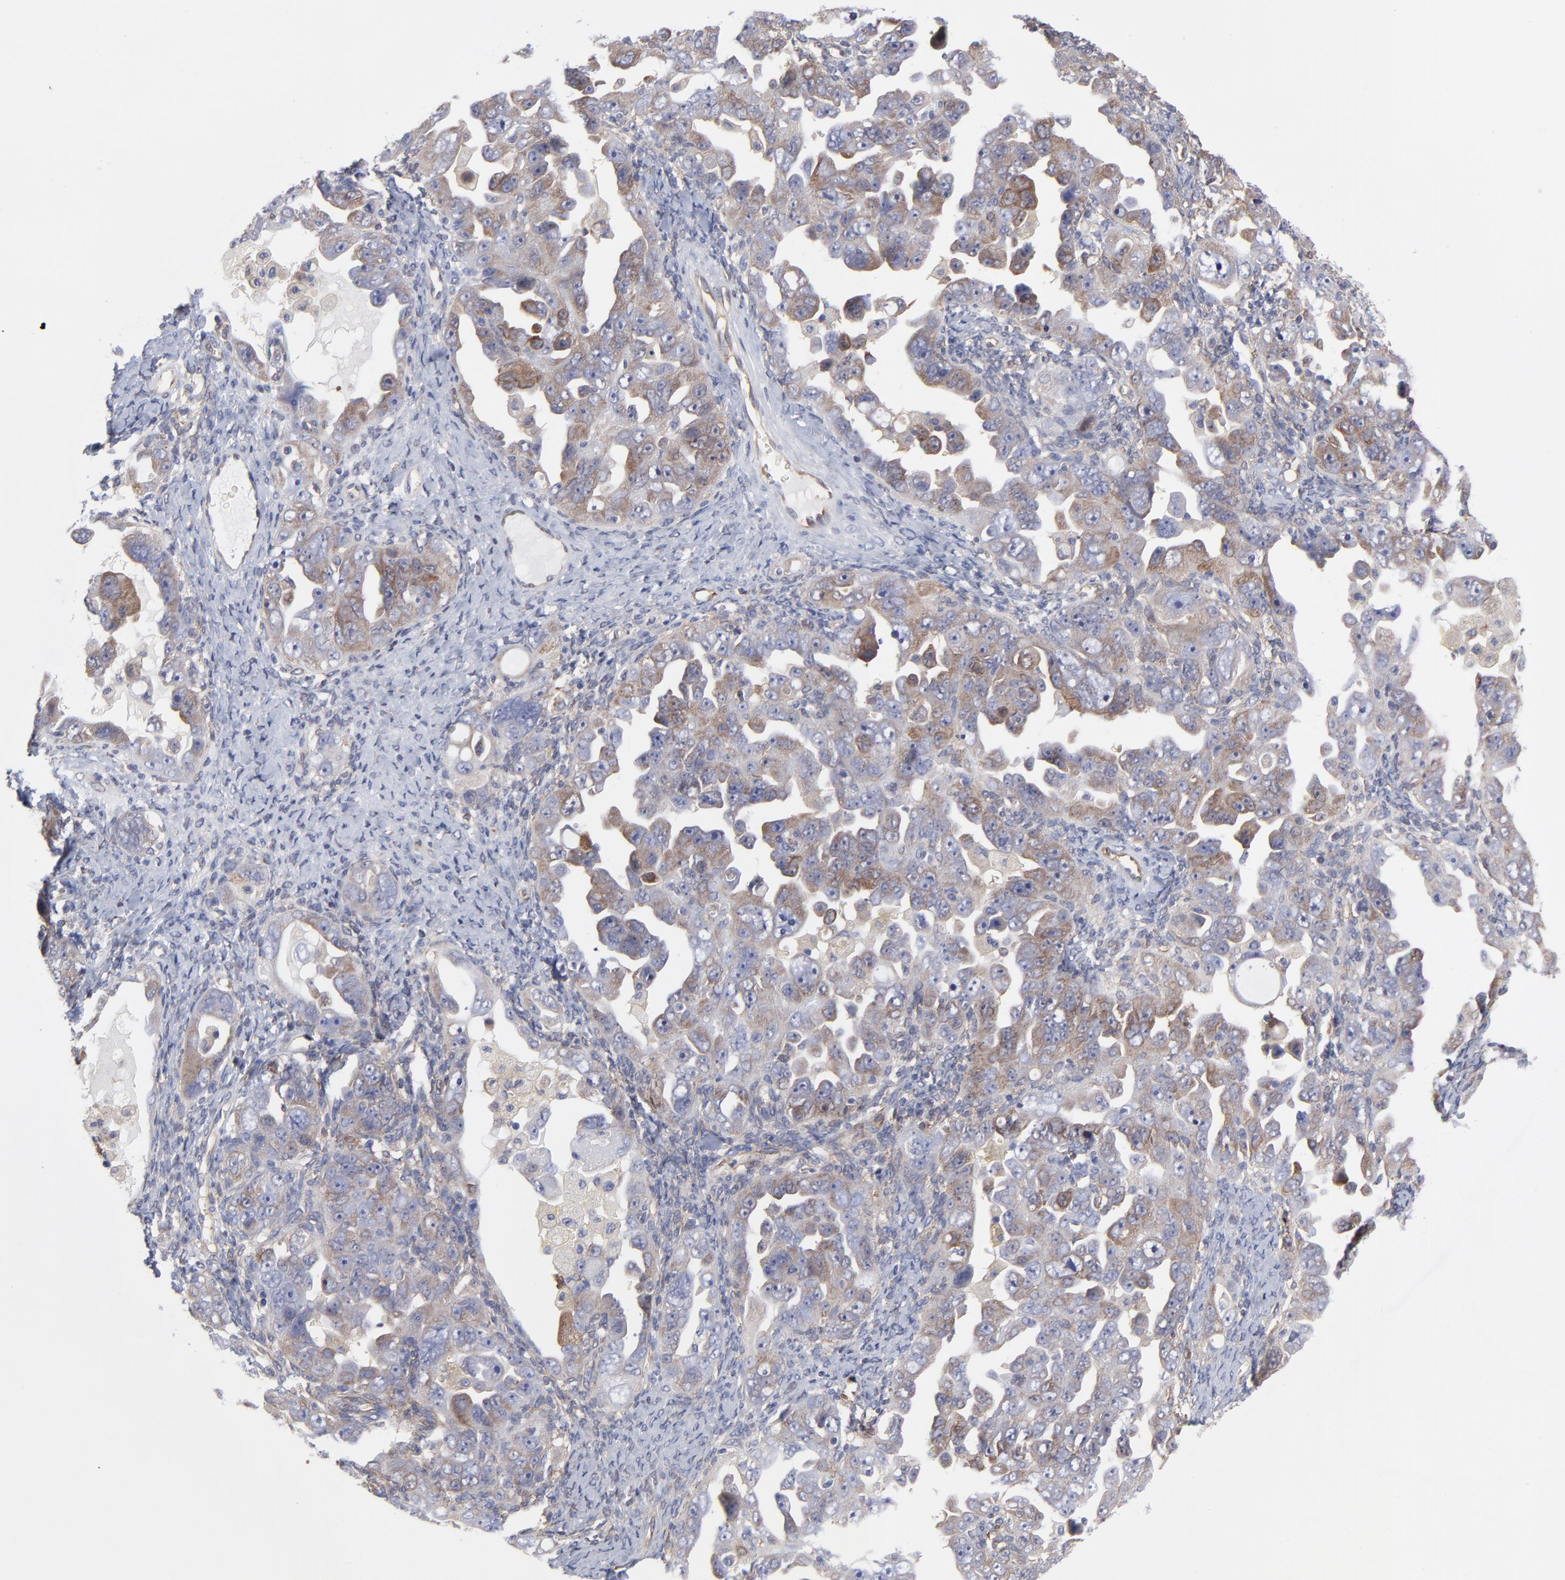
{"staining": {"intensity": "weak", "quantity": "25%-75%", "location": "cytoplasmic/membranous"}, "tissue": "ovarian cancer", "cell_type": "Tumor cells", "image_type": "cancer", "snomed": [{"axis": "morphology", "description": "Cystadenocarcinoma, serous, NOS"}, {"axis": "topography", "description": "Ovary"}], "caption": "High-magnification brightfield microscopy of ovarian cancer (serous cystadenocarcinoma) stained with DAB (3,3'-diaminobenzidine) (brown) and counterstained with hematoxylin (blue). tumor cells exhibit weak cytoplasmic/membranous staining is seen in approximately25%-75% of cells. The protein is stained brown, and the nuclei are stained in blue (DAB (3,3'-diaminobenzidine) IHC with brightfield microscopy, high magnification).", "gene": "NFKBIA", "patient": {"sex": "female", "age": 66}}